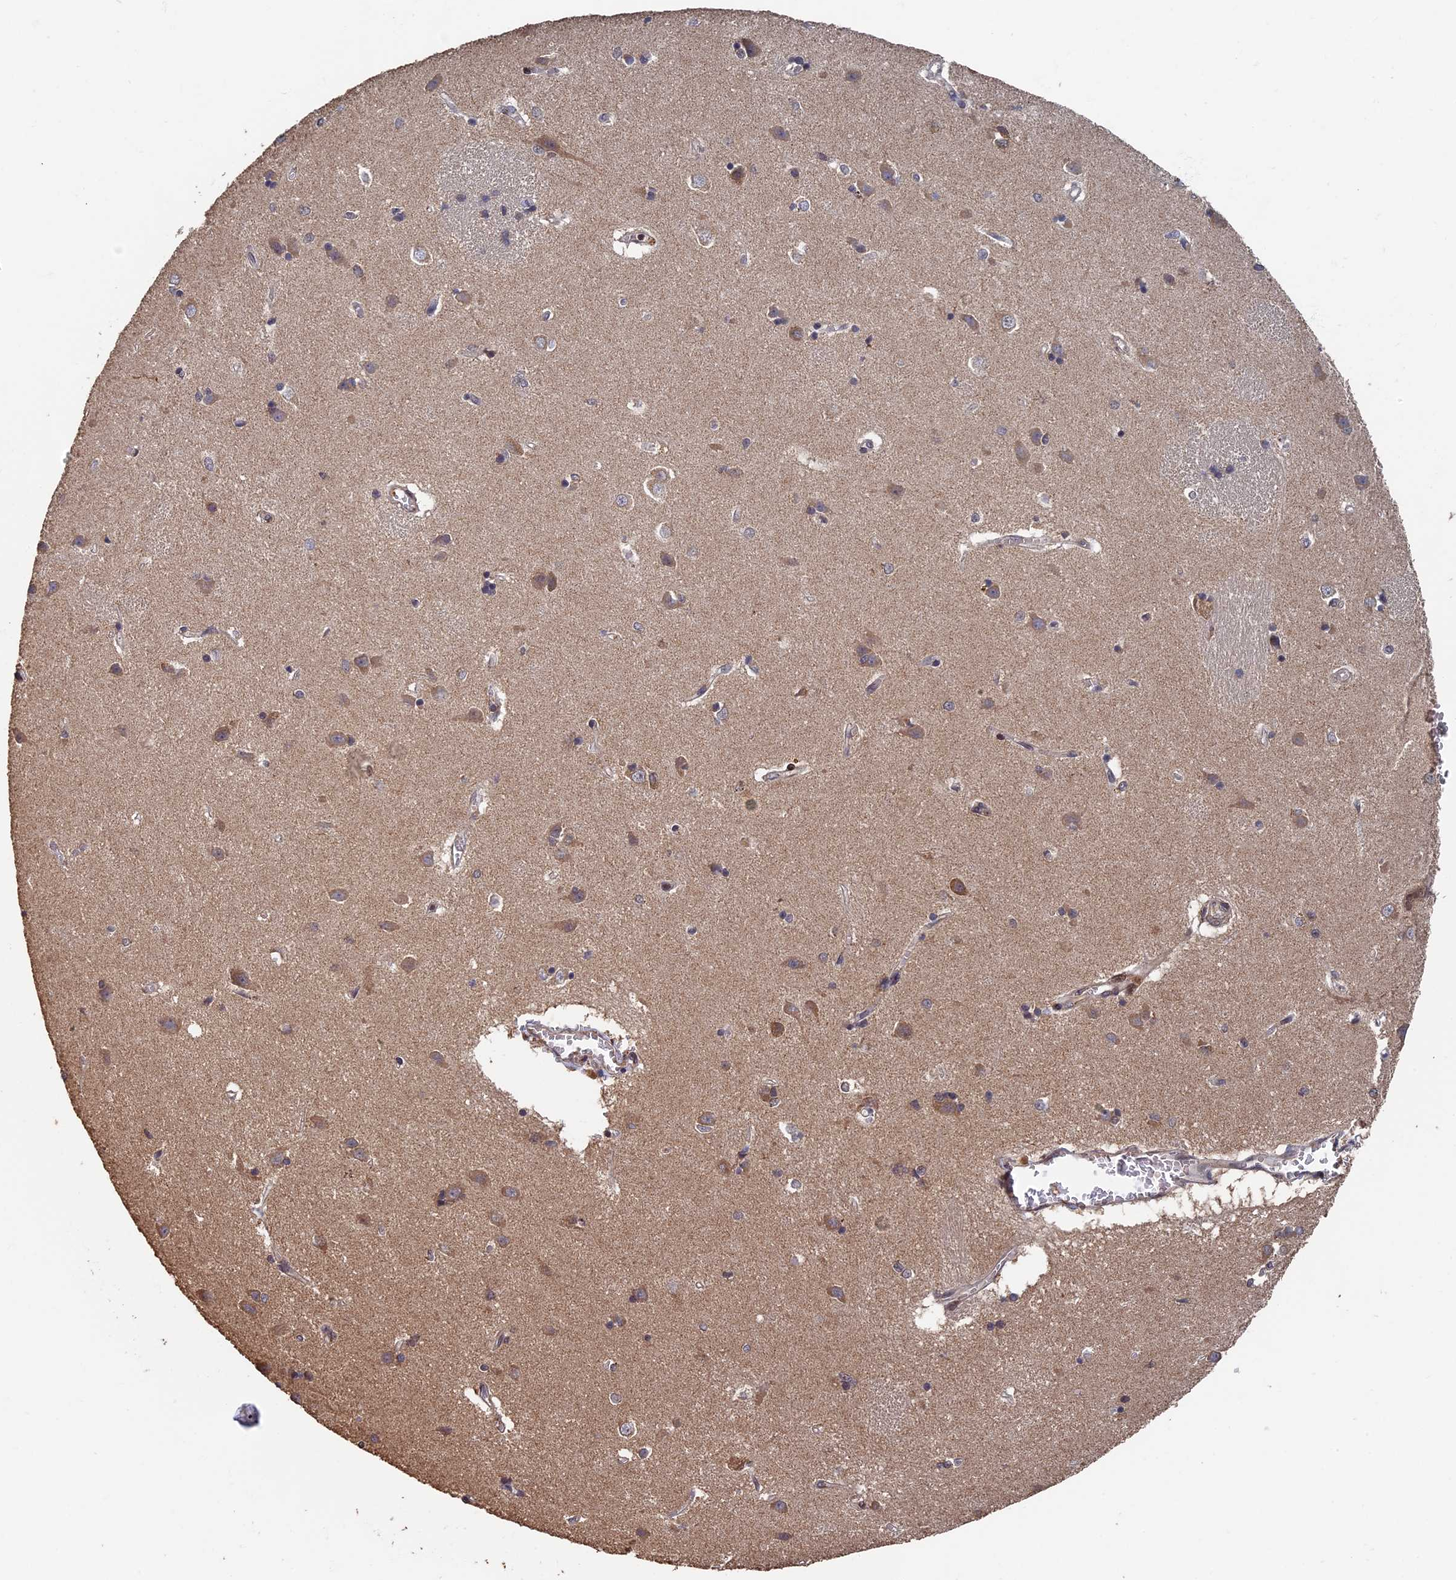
{"staining": {"intensity": "negative", "quantity": "none", "location": "none"}, "tissue": "caudate", "cell_type": "Glial cells", "image_type": "normal", "snomed": [{"axis": "morphology", "description": "Normal tissue, NOS"}, {"axis": "topography", "description": "Lateral ventricle wall"}], "caption": "A high-resolution histopathology image shows immunohistochemistry (IHC) staining of unremarkable caudate, which shows no significant expression in glial cells.", "gene": "RASGRF1", "patient": {"sex": "male", "age": 37}}